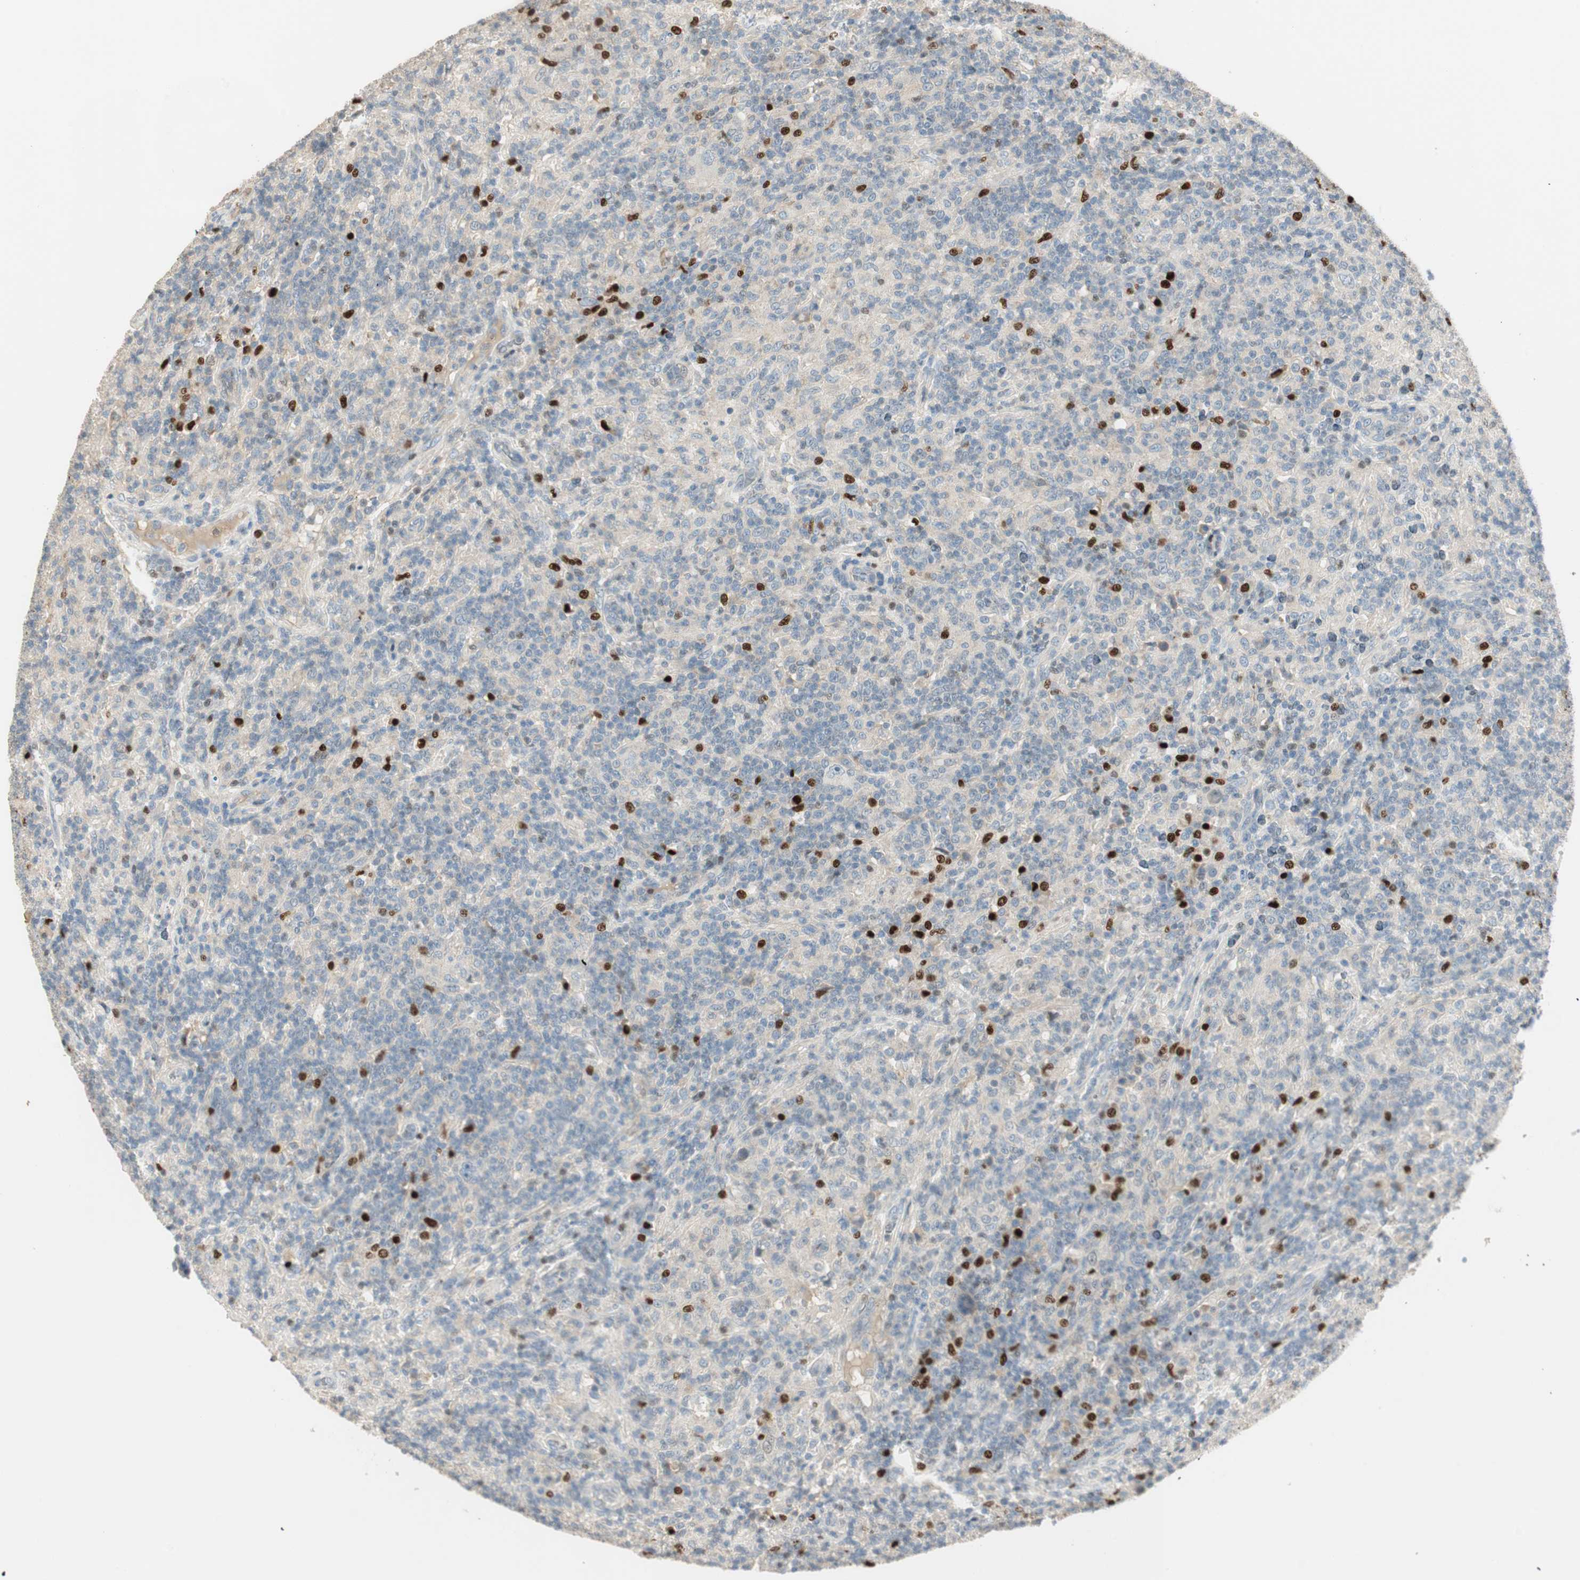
{"staining": {"intensity": "negative", "quantity": "none", "location": "none"}, "tissue": "lymphoma", "cell_type": "Tumor cells", "image_type": "cancer", "snomed": [{"axis": "morphology", "description": "Hodgkin's disease, NOS"}, {"axis": "topography", "description": "Lymph node"}], "caption": "The photomicrograph displays no significant positivity in tumor cells of lymphoma.", "gene": "RUNX2", "patient": {"sex": "male", "age": 70}}